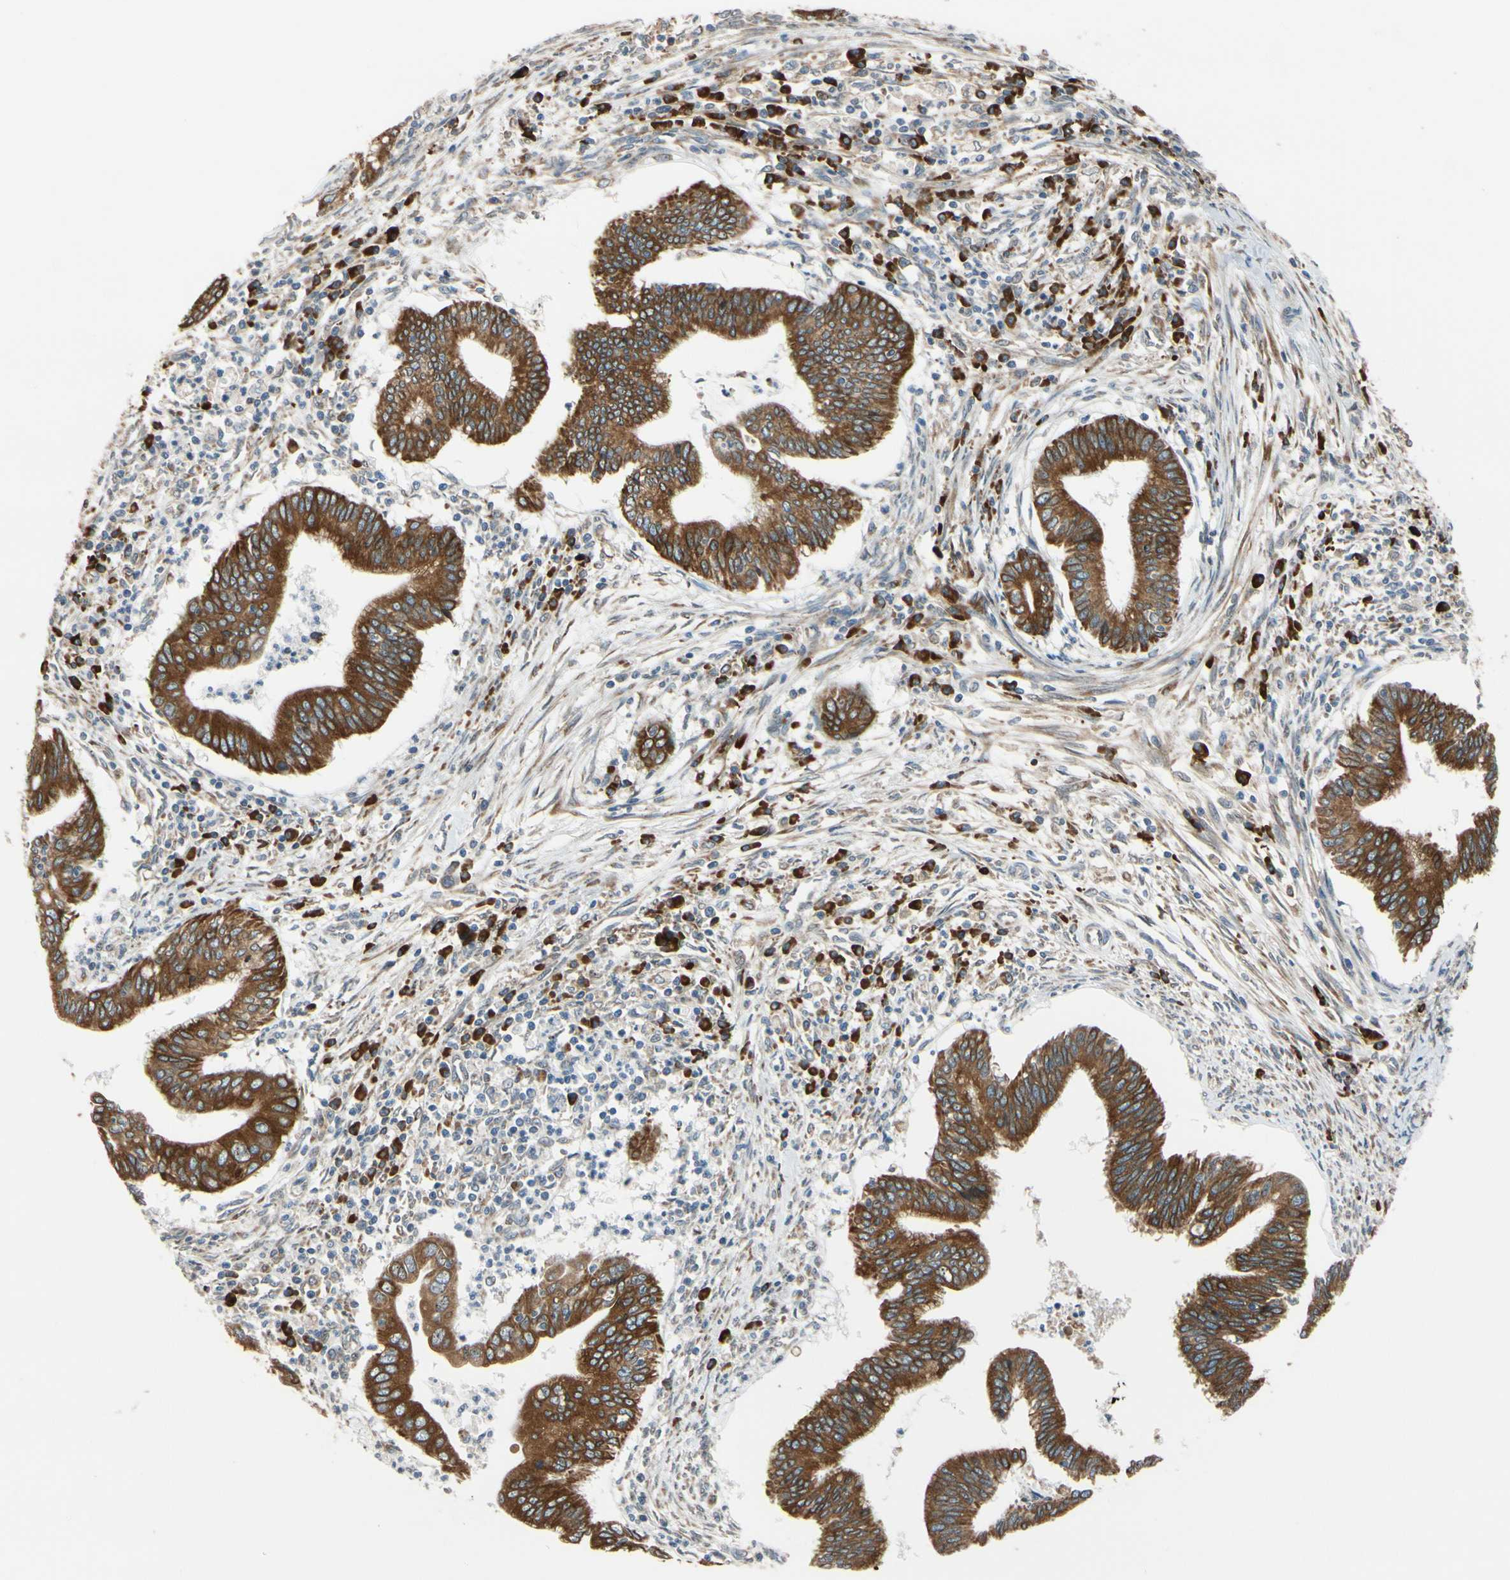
{"staining": {"intensity": "strong", "quantity": ">75%", "location": "cytoplasmic/membranous"}, "tissue": "cervical cancer", "cell_type": "Tumor cells", "image_type": "cancer", "snomed": [{"axis": "morphology", "description": "Adenocarcinoma, NOS"}, {"axis": "topography", "description": "Cervix"}], "caption": "Protein expression analysis of human adenocarcinoma (cervical) reveals strong cytoplasmic/membranous positivity in about >75% of tumor cells.", "gene": "RPN2", "patient": {"sex": "female", "age": 36}}